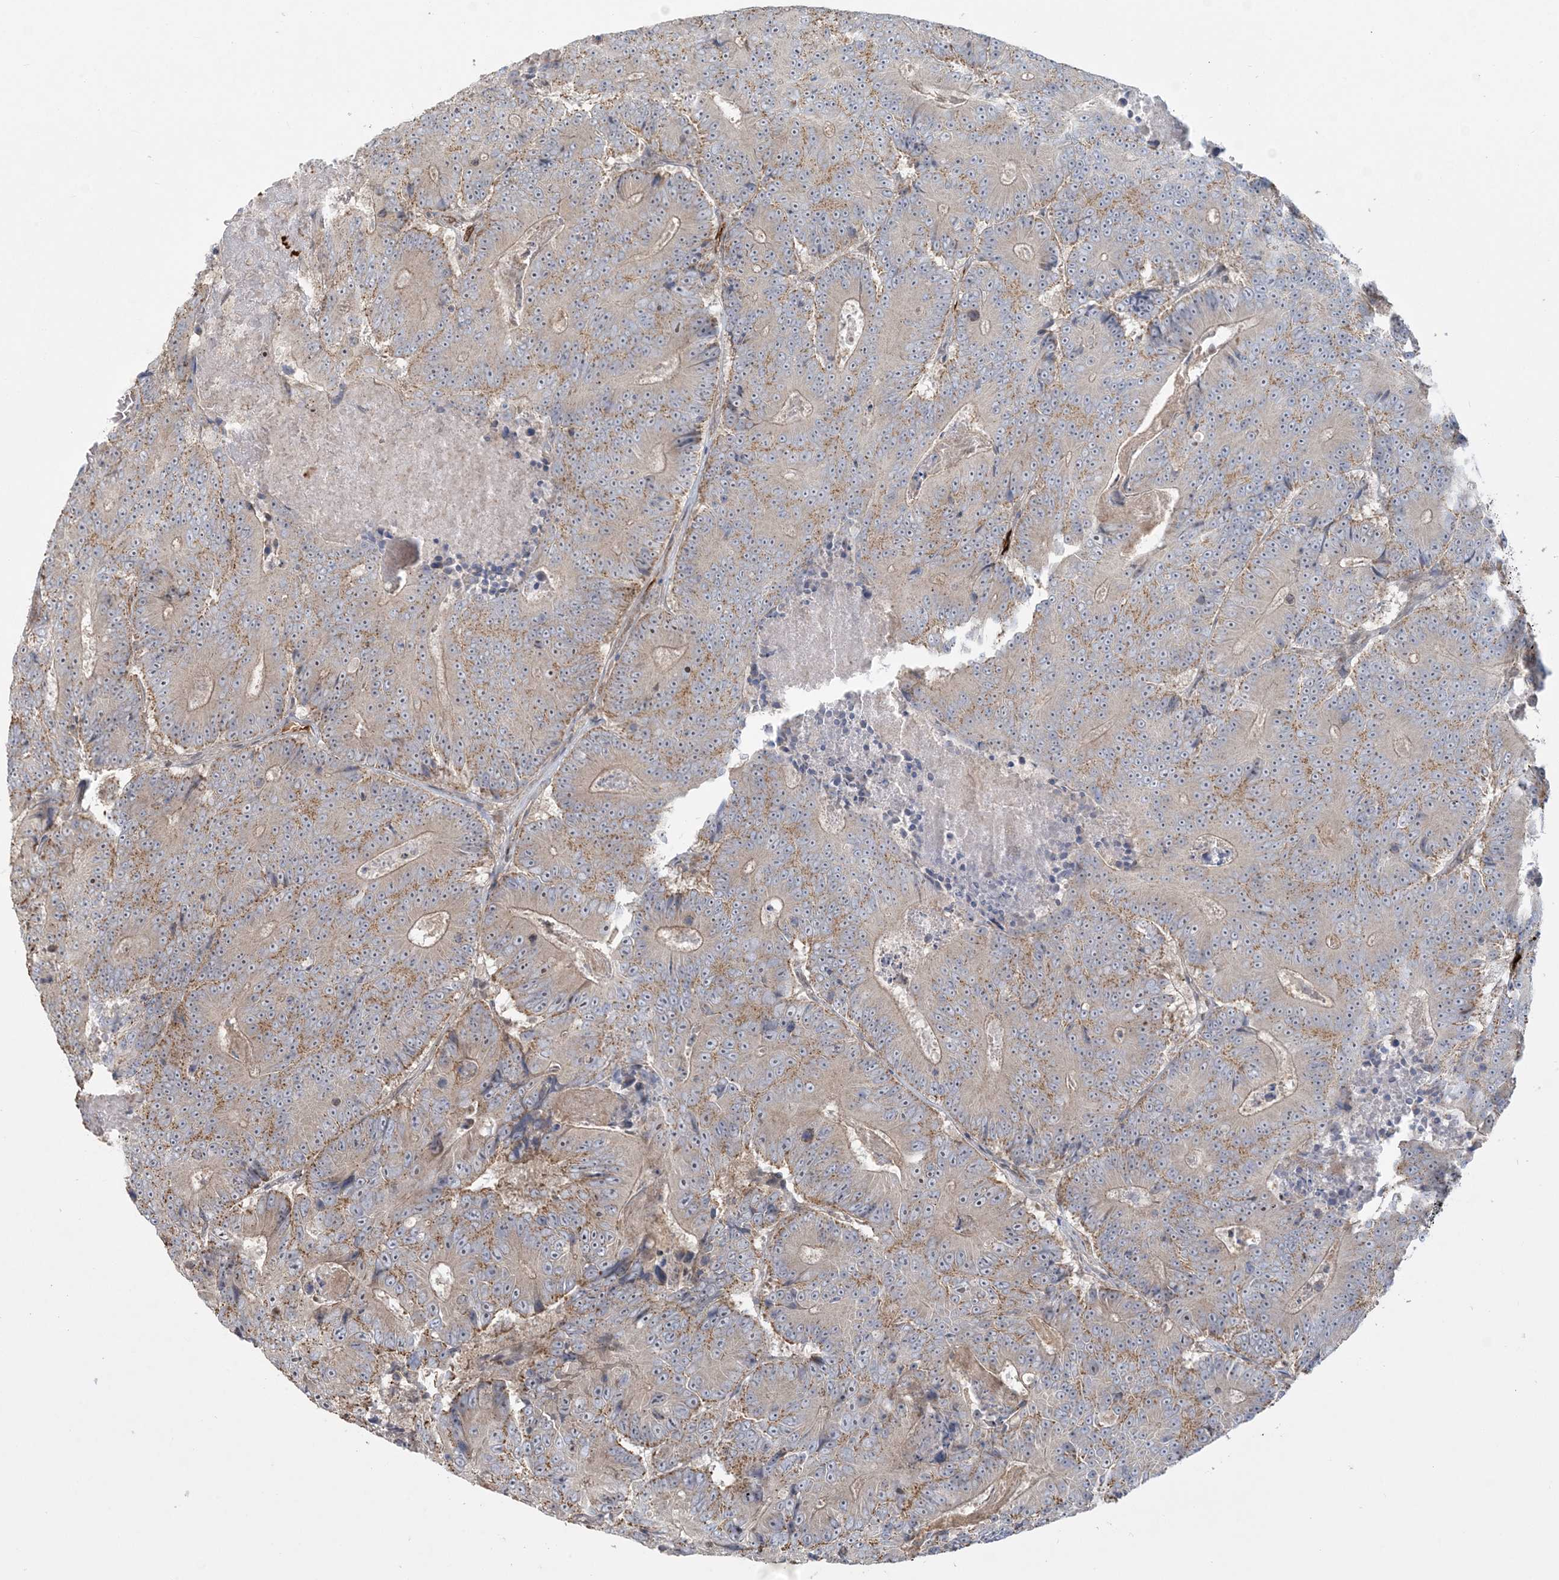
{"staining": {"intensity": "negative", "quantity": "none", "location": "none"}, "tissue": "colorectal cancer", "cell_type": "Tumor cells", "image_type": "cancer", "snomed": [{"axis": "morphology", "description": "Adenocarcinoma, NOS"}, {"axis": "topography", "description": "Colon"}], "caption": "Tumor cells are negative for protein expression in human colorectal adenocarcinoma.", "gene": "ABCF3", "patient": {"sex": "male", "age": 83}}